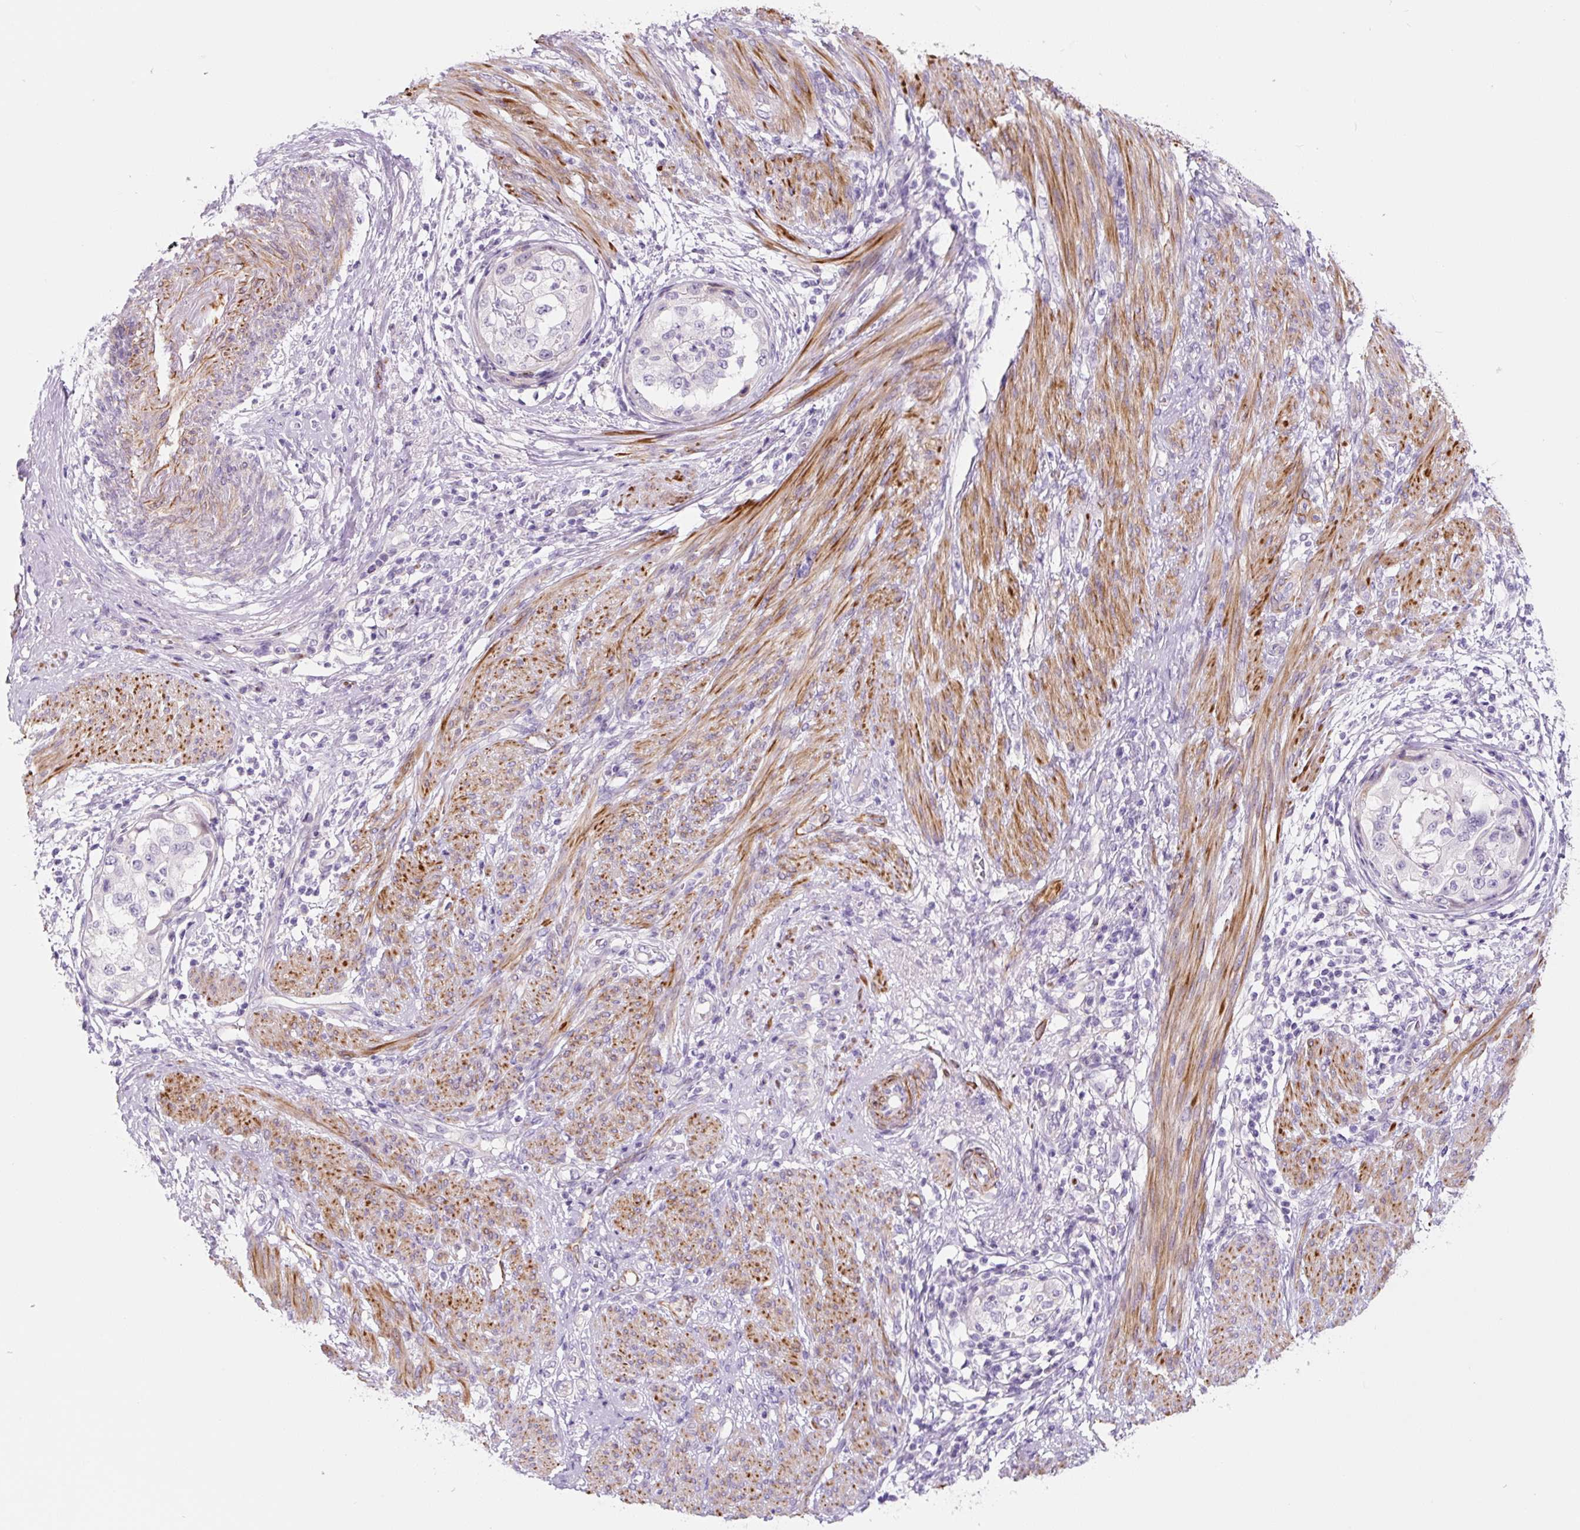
{"staining": {"intensity": "negative", "quantity": "none", "location": "none"}, "tissue": "endometrial cancer", "cell_type": "Tumor cells", "image_type": "cancer", "snomed": [{"axis": "morphology", "description": "Adenocarcinoma, NOS"}, {"axis": "topography", "description": "Endometrium"}], "caption": "Immunohistochemistry (IHC) photomicrograph of neoplastic tissue: endometrial adenocarcinoma stained with DAB (3,3'-diaminobenzidine) exhibits no significant protein staining in tumor cells.", "gene": "CCL25", "patient": {"sex": "female", "age": 85}}